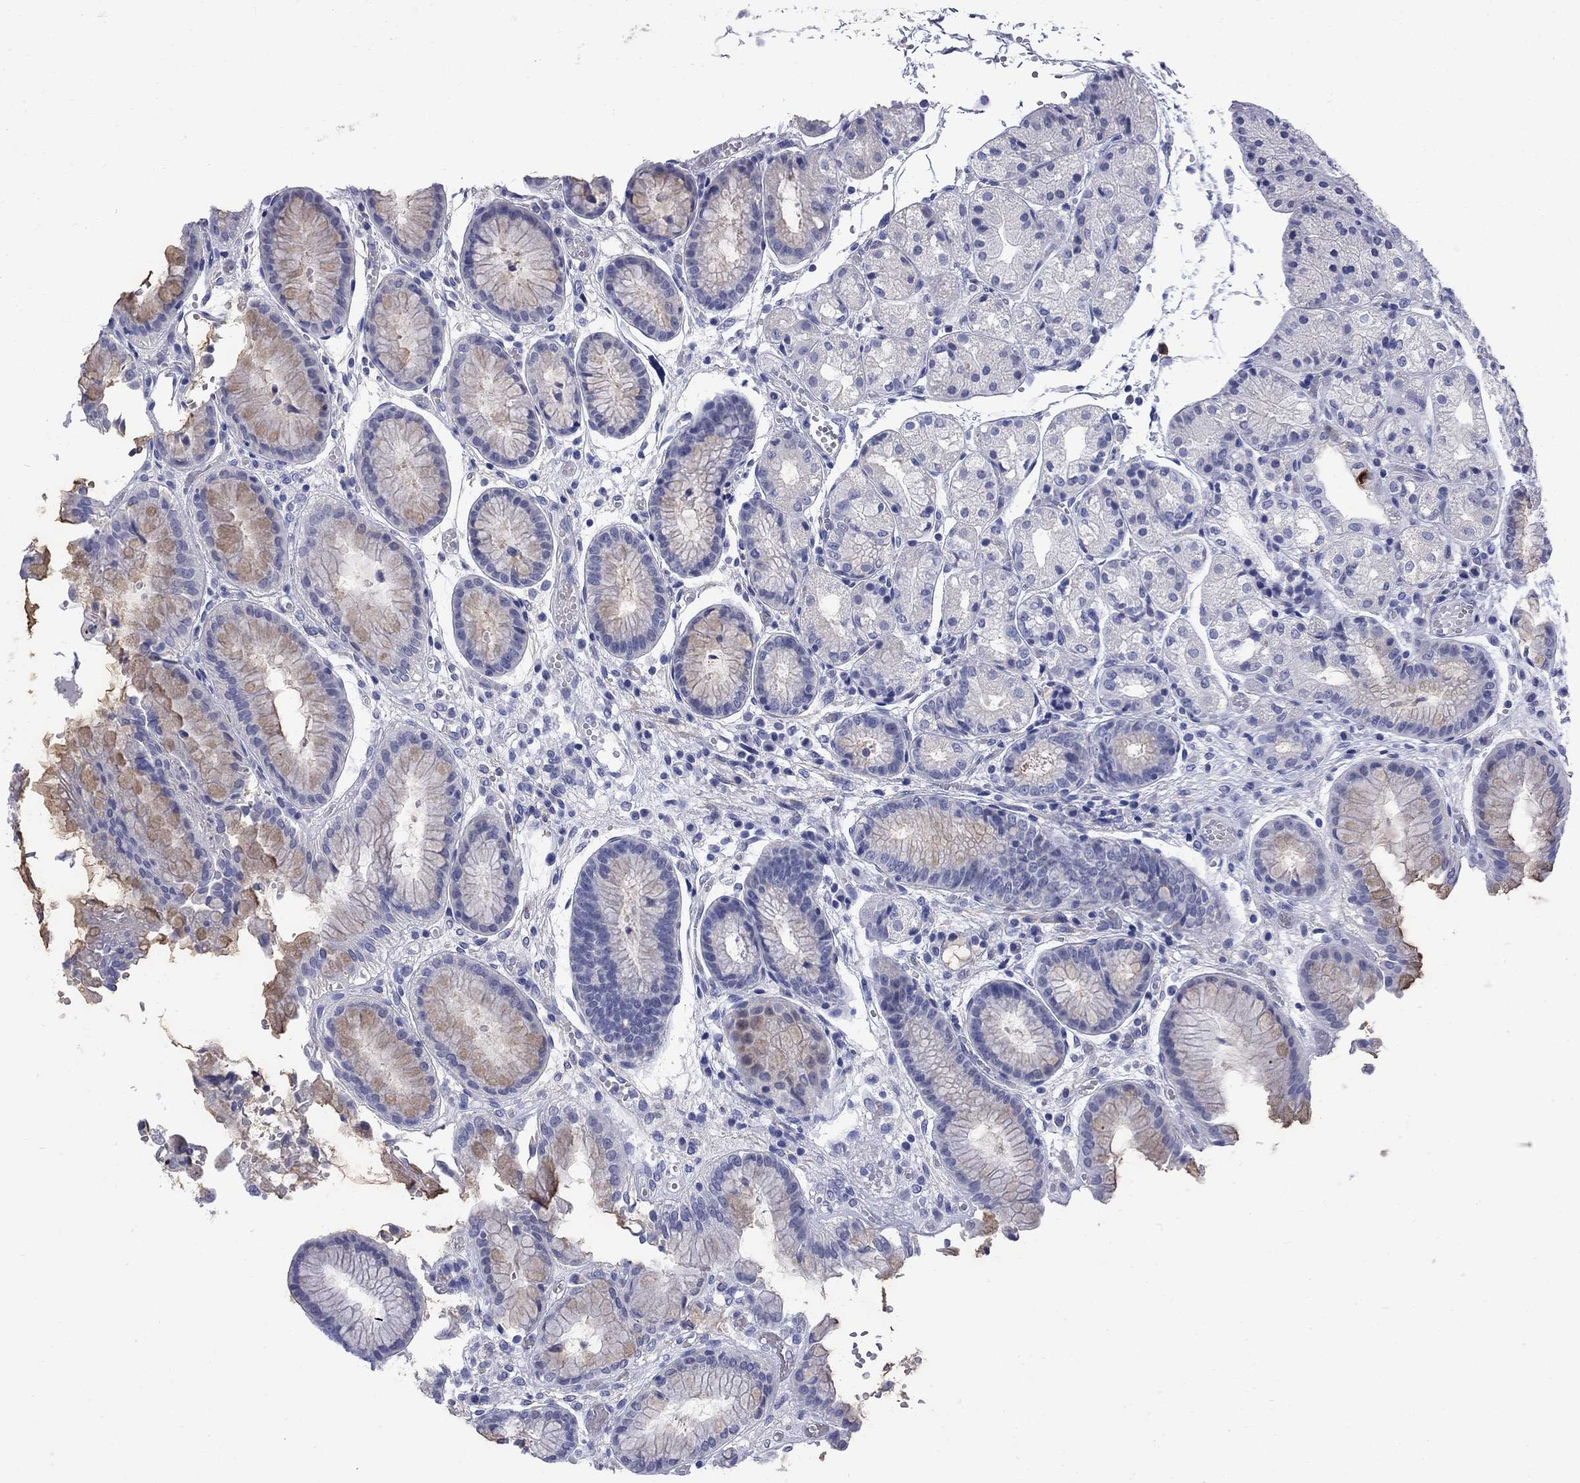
{"staining": {"intensity": "weak", "quantity": "<25%", "location": "cytoplasmic/membranous"}, "tissue": "stomach", "cell_type": "Glandular cells", "image_type": "normal", "snomed": [{"axis": "morphology", "description": "Normal tissue, NOS"}, {"axis": "topography", "description": "Stomach, upper"}], "caption": "A high-resolution histopathology image shows immunohistochemistry (IHC) staining of normal stomach, which shows no significant expression in glandular cells.", "gene": "SERPINB2", "patient": {"sex": "male", "age": 72}}